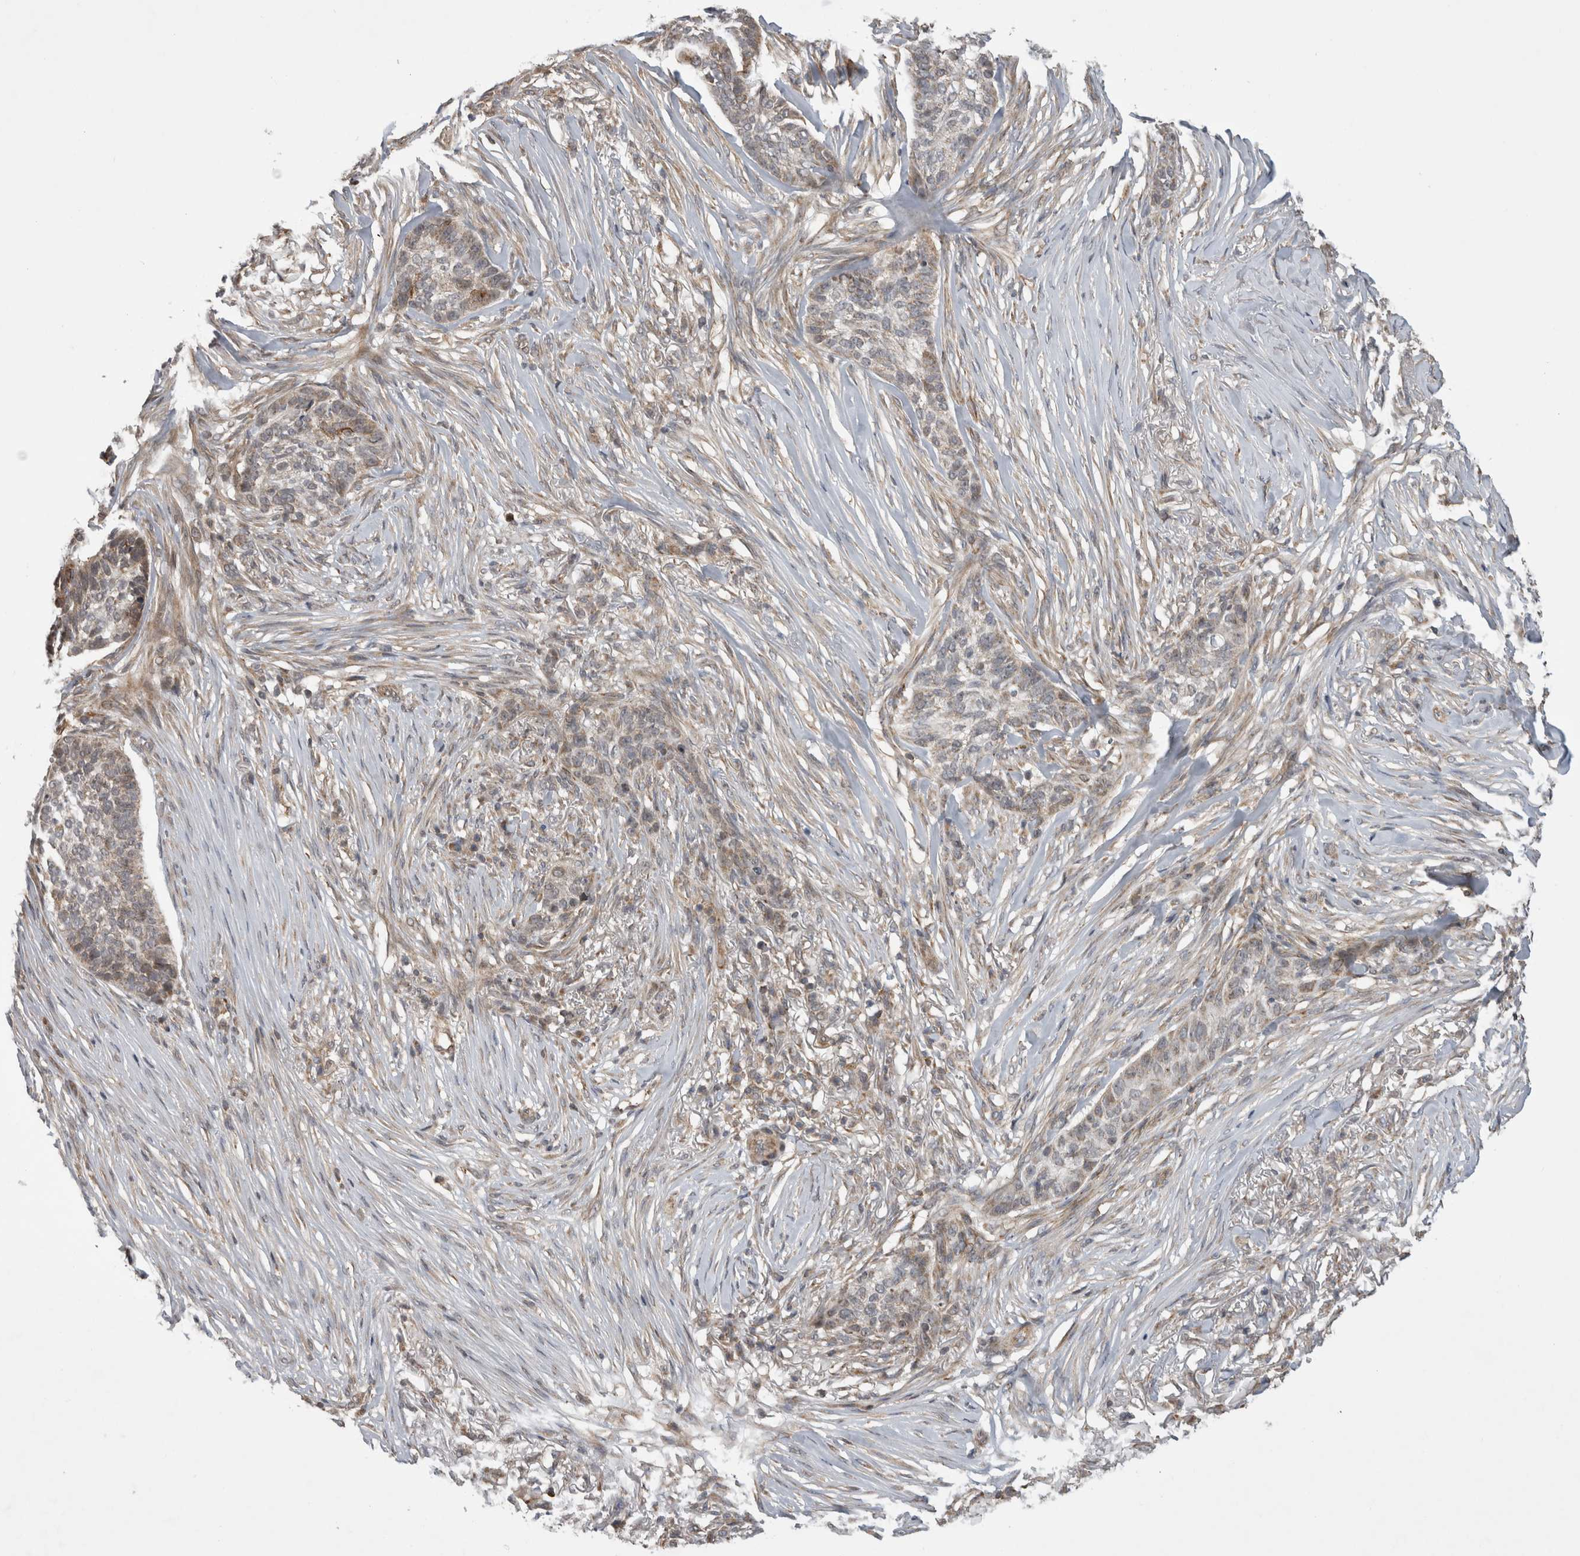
{"staining": {"intensity": "weak", "quantity": "<25%", "location": "cytoplasmic/membranous"}, "tissue": "skin cancer", "cell_type": "Tumor cells", "image_type": "cancer", "snomed": [{"axis": "morphology", "description": "Basal cell carcinoma"}, {"axis": "topography", "description": "Skin"}], "caption": "Basal cell carcinoma (skin) stained for a protein using IHC reveals no staining tumor cells.", "gene": "KCNIP1", "patient": {"sex": "male", "age": 85}}